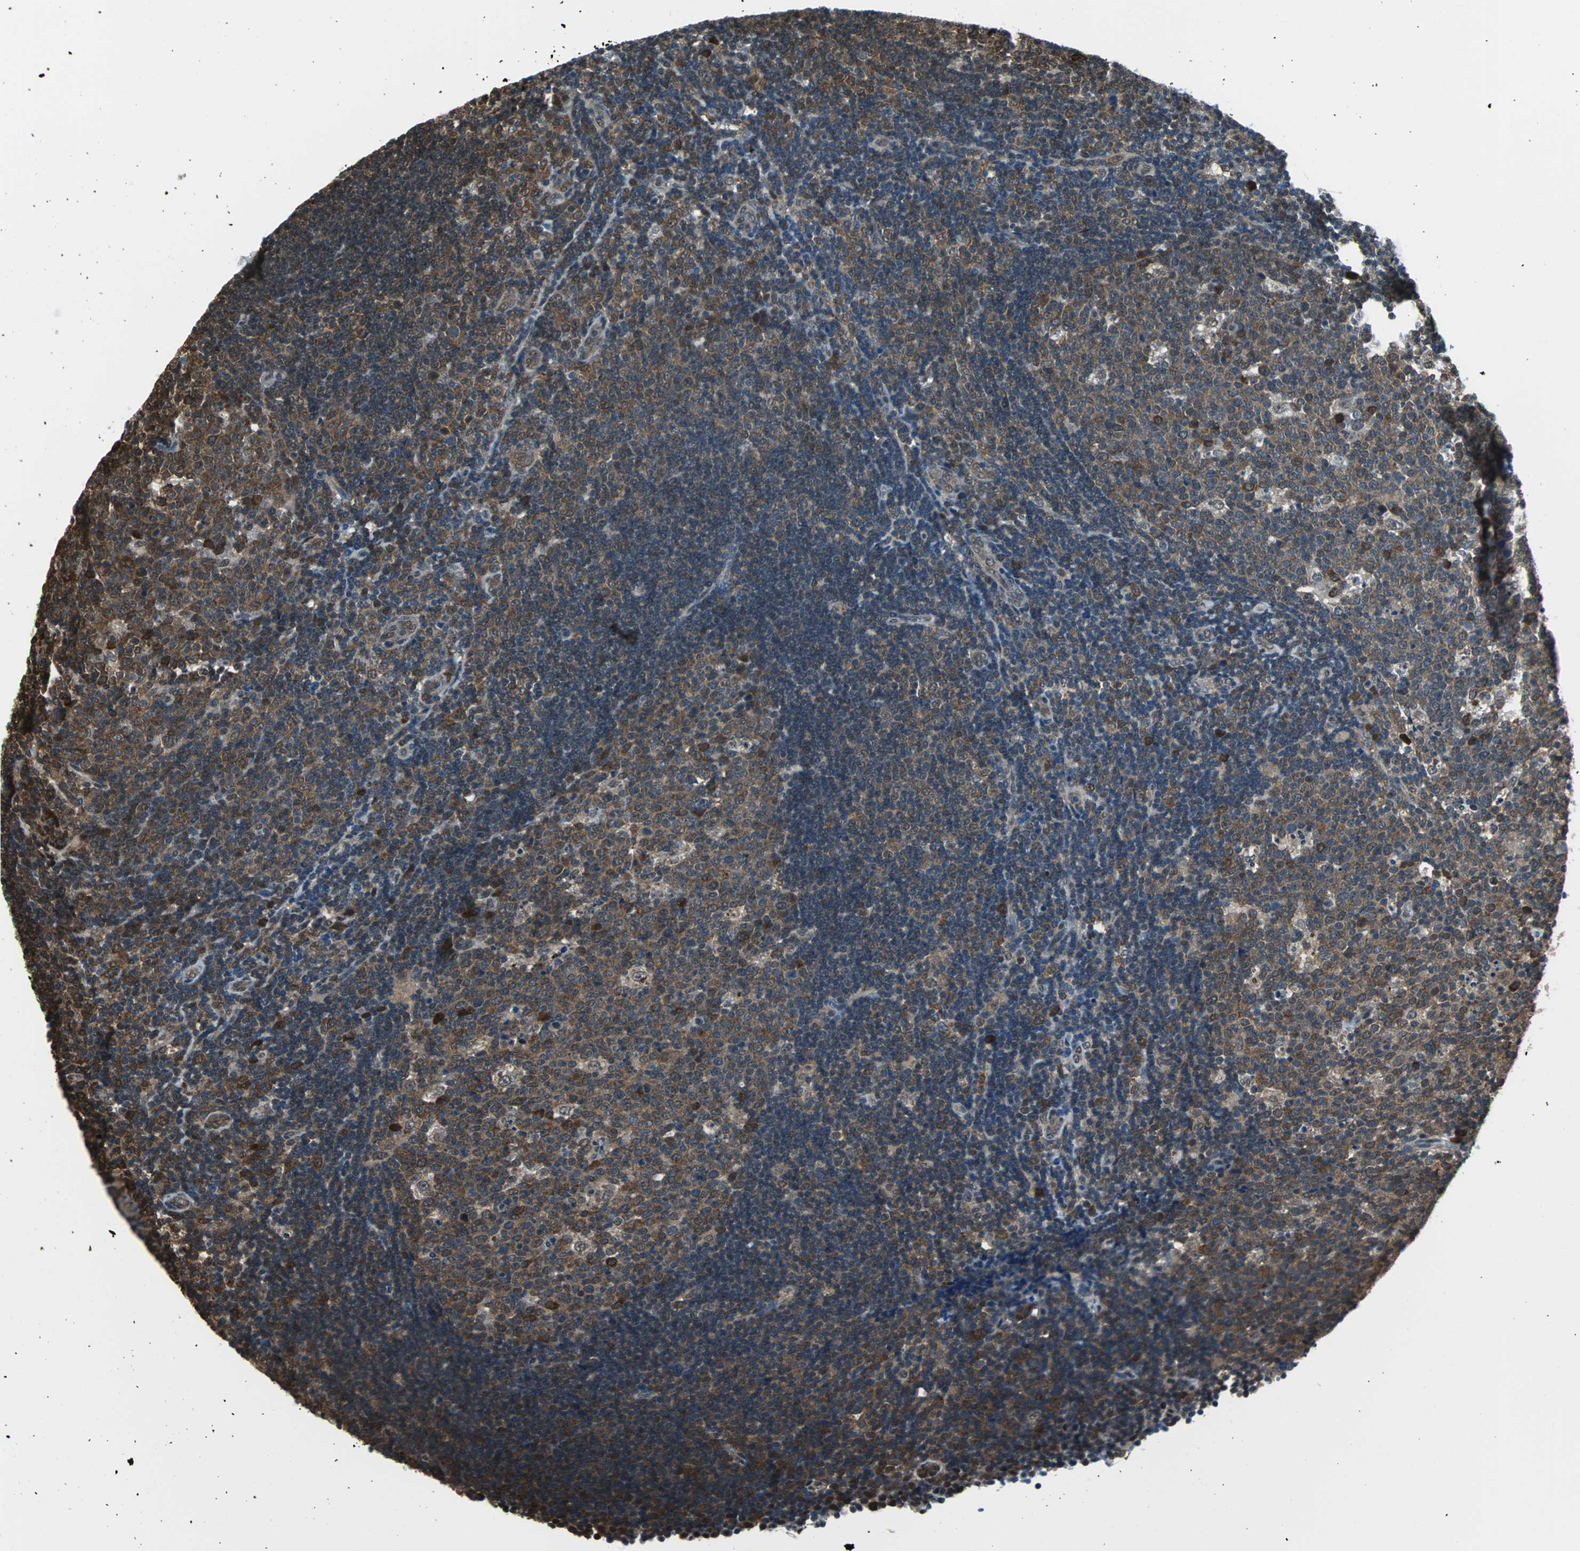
{"staining": {"intensity": "moderate", "quantity": ">75%", "location": "cytoplasmic/membranous"}, "tissue": "lymph node", "cell_type": "Germinal center cells", "image_type": "normal", "snomed": [{"axis": "morphology", "description": "Normal tissue, NOS"}, {"axis": "topography", "description": "Lymph node"}, {"axis": "topography", "description": "Salivary gland"}], "caption": "About >75% of germinal center cells in unremarkable lymph node demonstrate moderate cytoplasmic/membranous protein expression as visualized by brown immunohistochemical staining.", "gene": "VCP", "patient": {"sex": "male", "age": 8}}